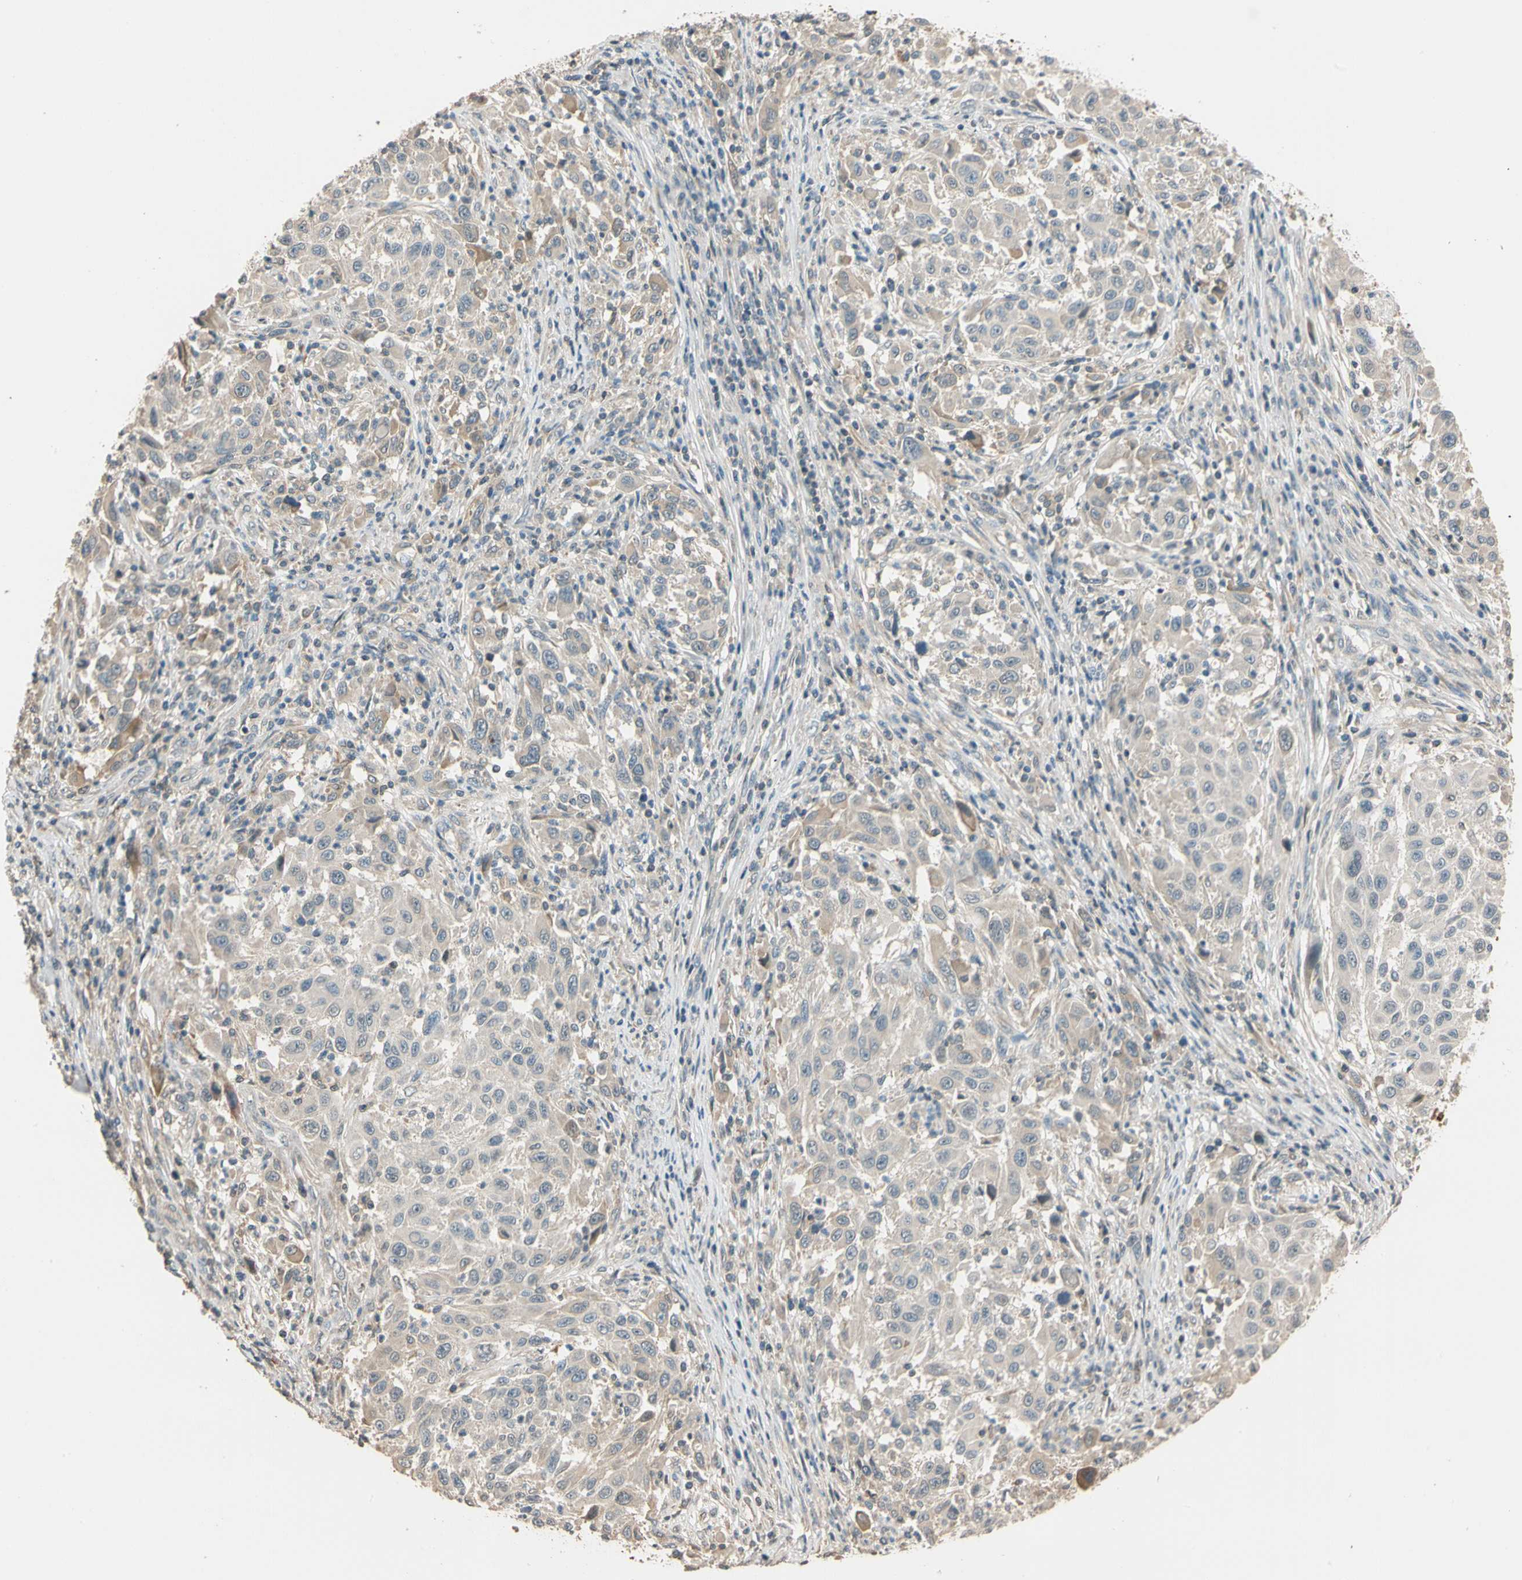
{"staining": {"intensity": "weak", "quantity": "25%-75%", "location": "cytoplasmic/membranous"}, "tissue": "melanoma", "cell_type": "Tumor cells", "image_type": "cancer", "snomed": [{"axis": "morphology", "description": "Malignant melanoma, Metastatic site"}, {"axis": "topography", "description": "Lymph node"}], "caption": "Melanoma stained for a protein shows weak cytoplasmic/membranous positivity in tumor cells.", "gene": "MAP3K7", "patient": {"sex": "male", "age": 61}}